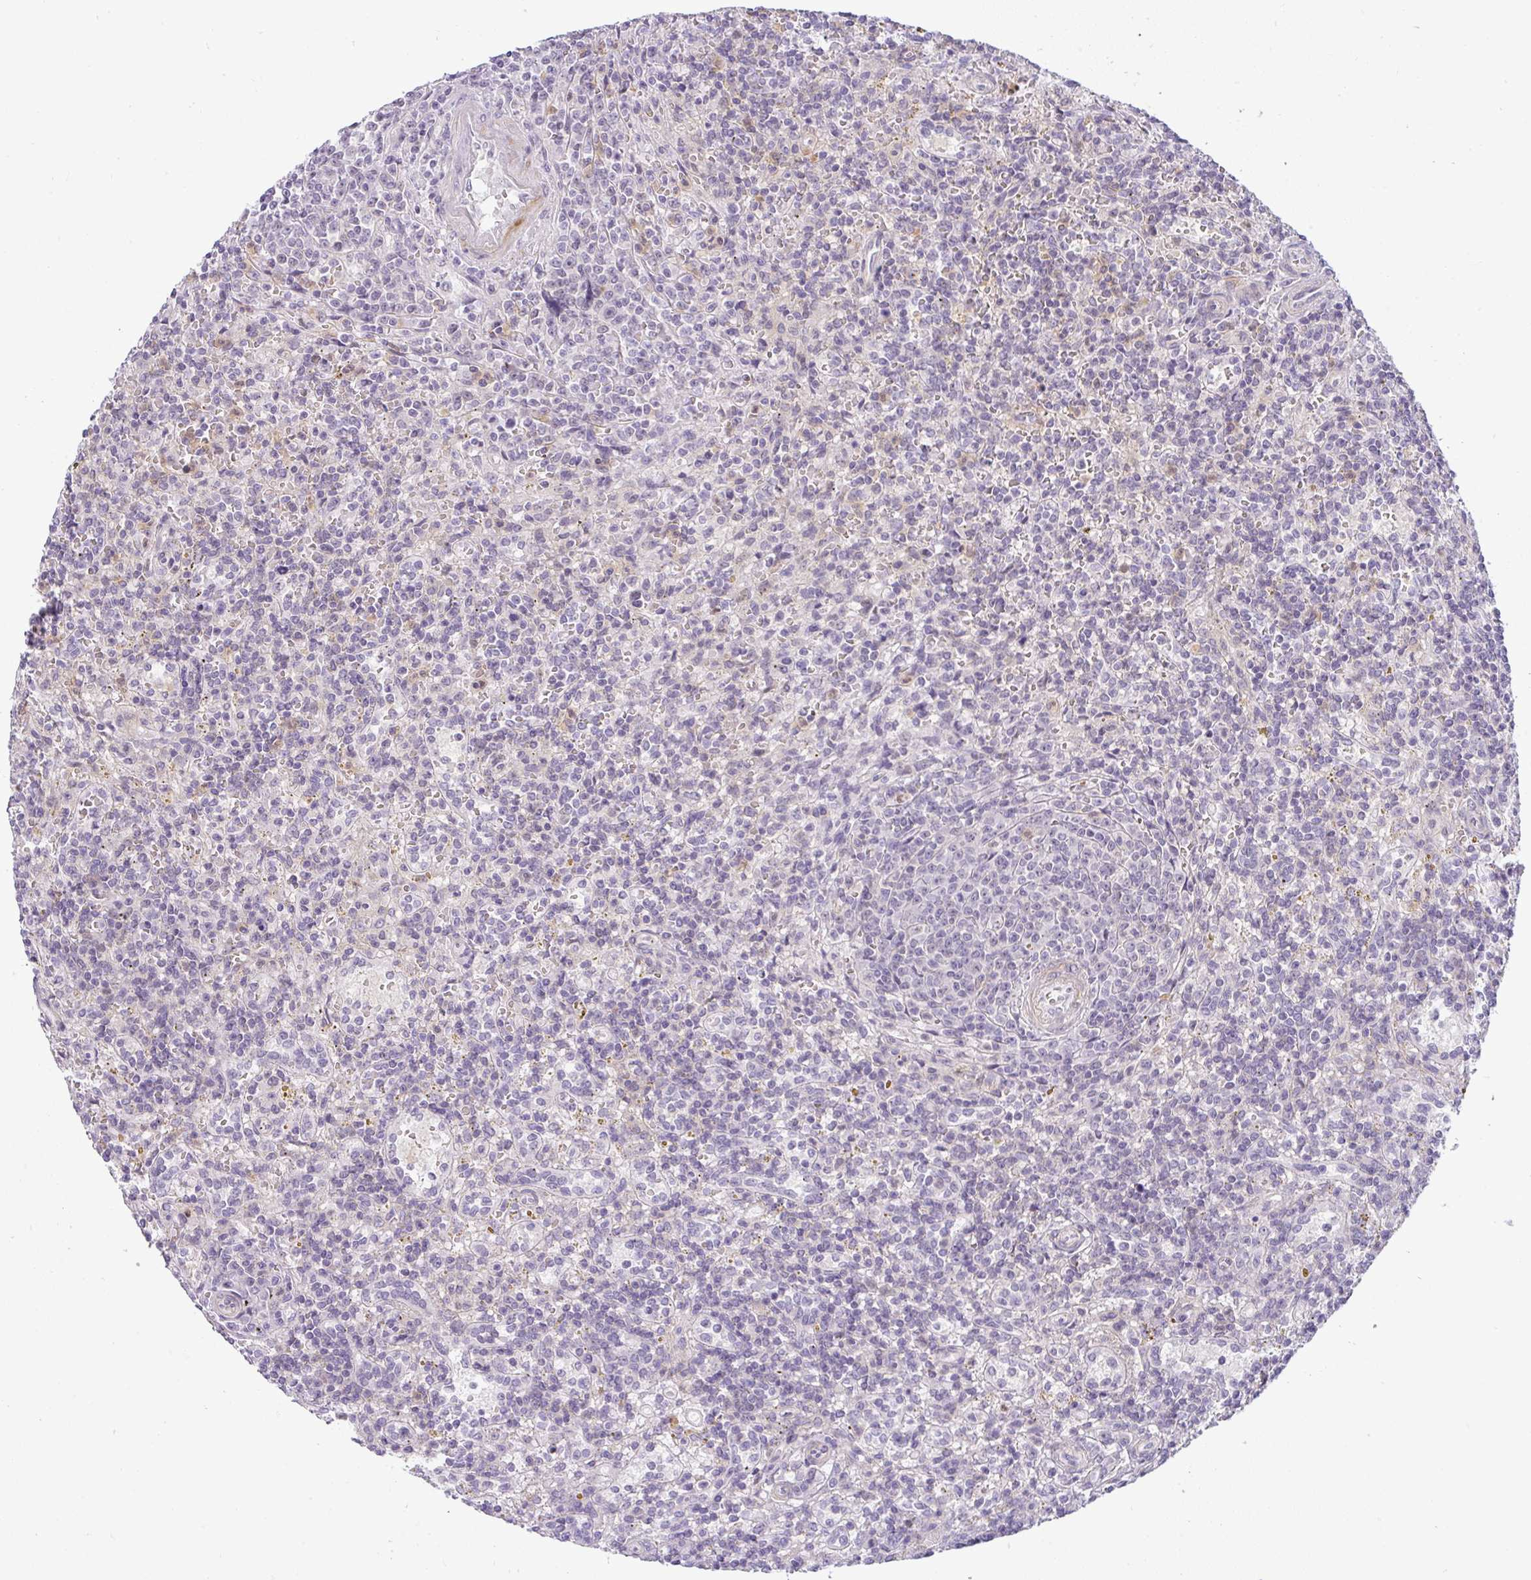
{"staining": {"intensity": "negative", "quantity": "none", "location": "none"}, "tissue": "lymphoma", "cell_type": "Tumor cells", "image_type": "cancer", "snomed": [{"axis": "morphology", "description": "Malignant lymphoma, non-Hodgkin's type, Low grade"}, {"axis": "topography", "description": "Spleen"}], "caption": "The immunohistochemistry (IHC) image has no significant positivity in tumor cells of lymphoma tissue.", "gene": "DZIP1", "patient": {"sex": "male", "age": 67}}